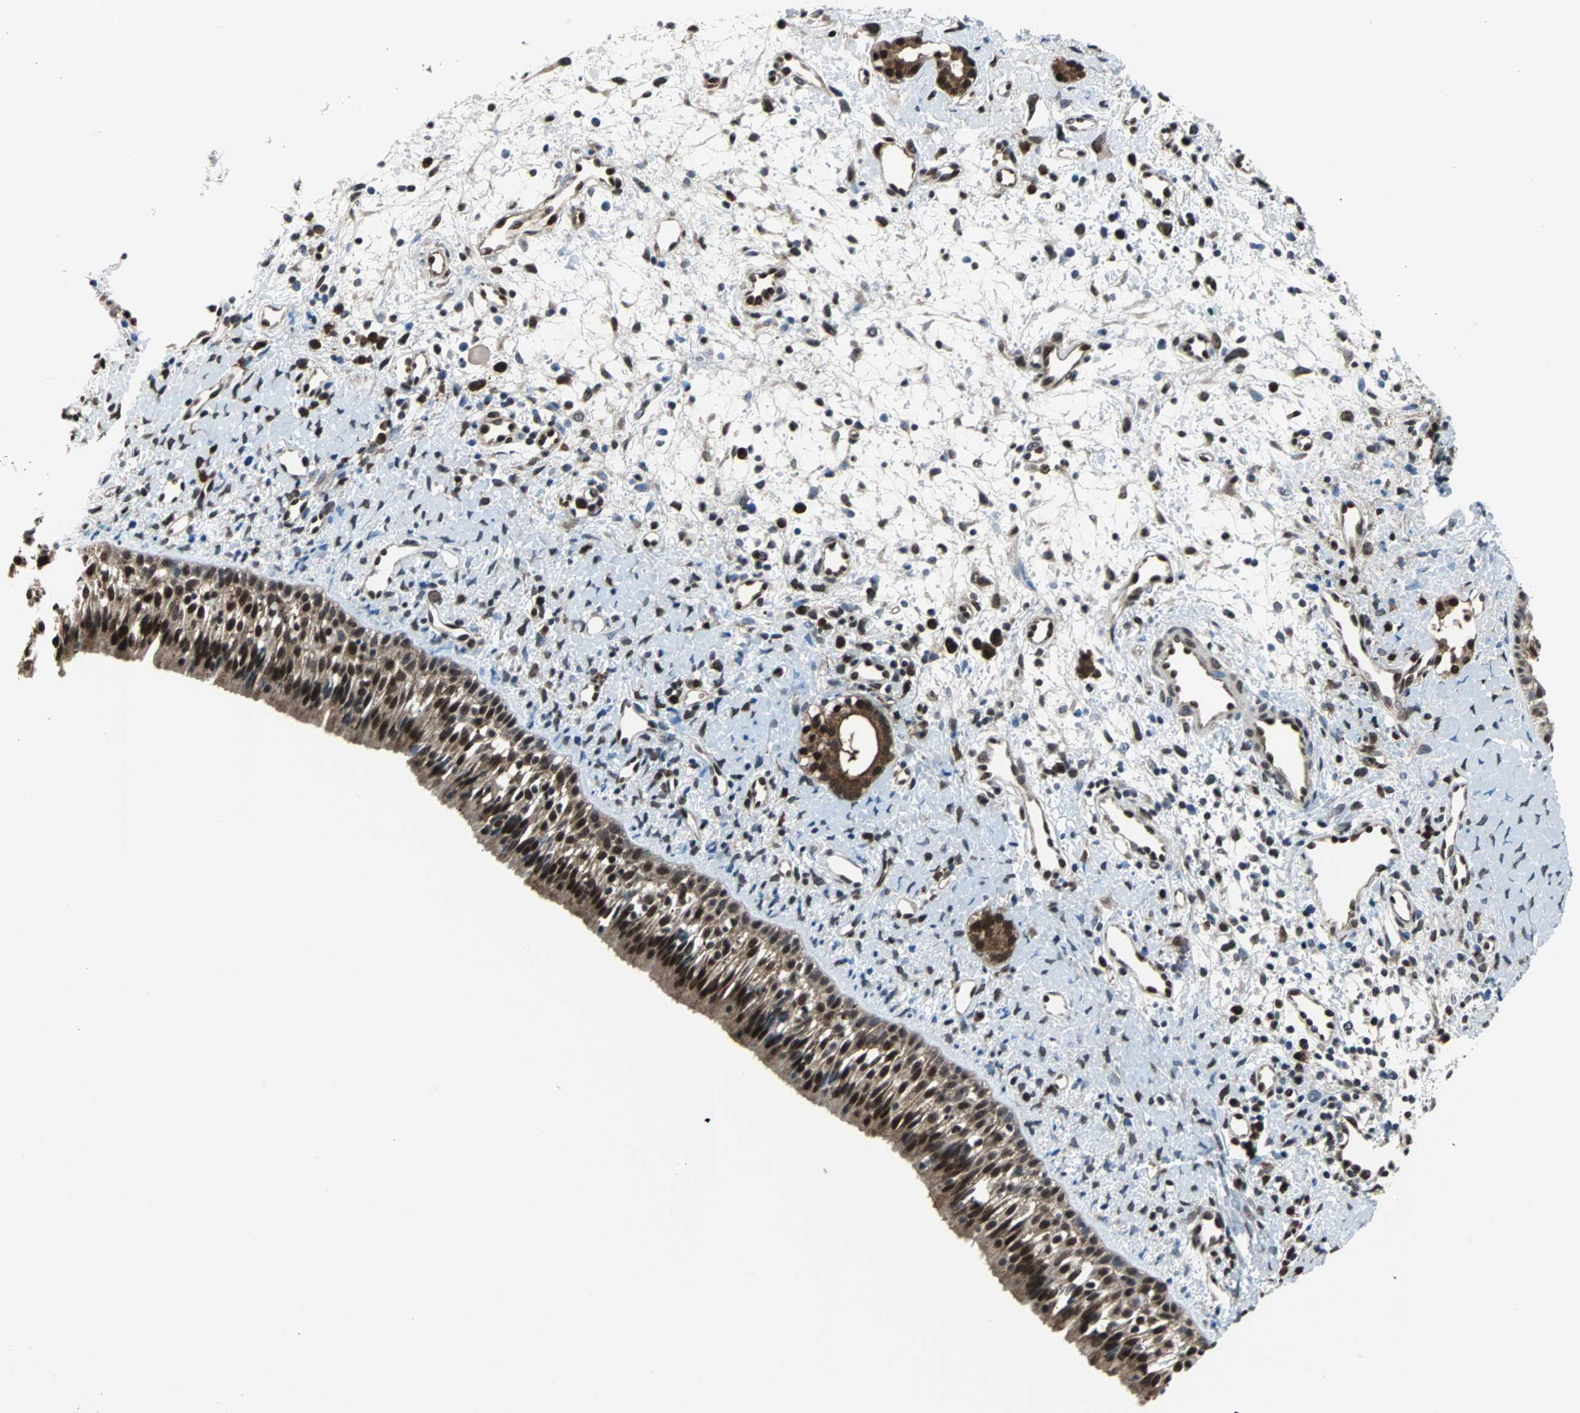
{"staining": {"intensity": "strong", "quantity": ">75%", "location": "nuclear"}, "tissue": "nasopharynx", "cell_type": "Respiratory epithelial cells", "image_type": "normal", "snomed": [{"axis": "morphology", "description": "Normal tissue, NOS"}, {"axis": "topography", "description": "Nasopharynx"}], "caption": "Protein staining reveals strong nuclear staining in approximately >75% of respiratory epithelial cells in benign nasopharynx.", "gene": "VCP", "patient": {"sex": "male", "age": 22}}